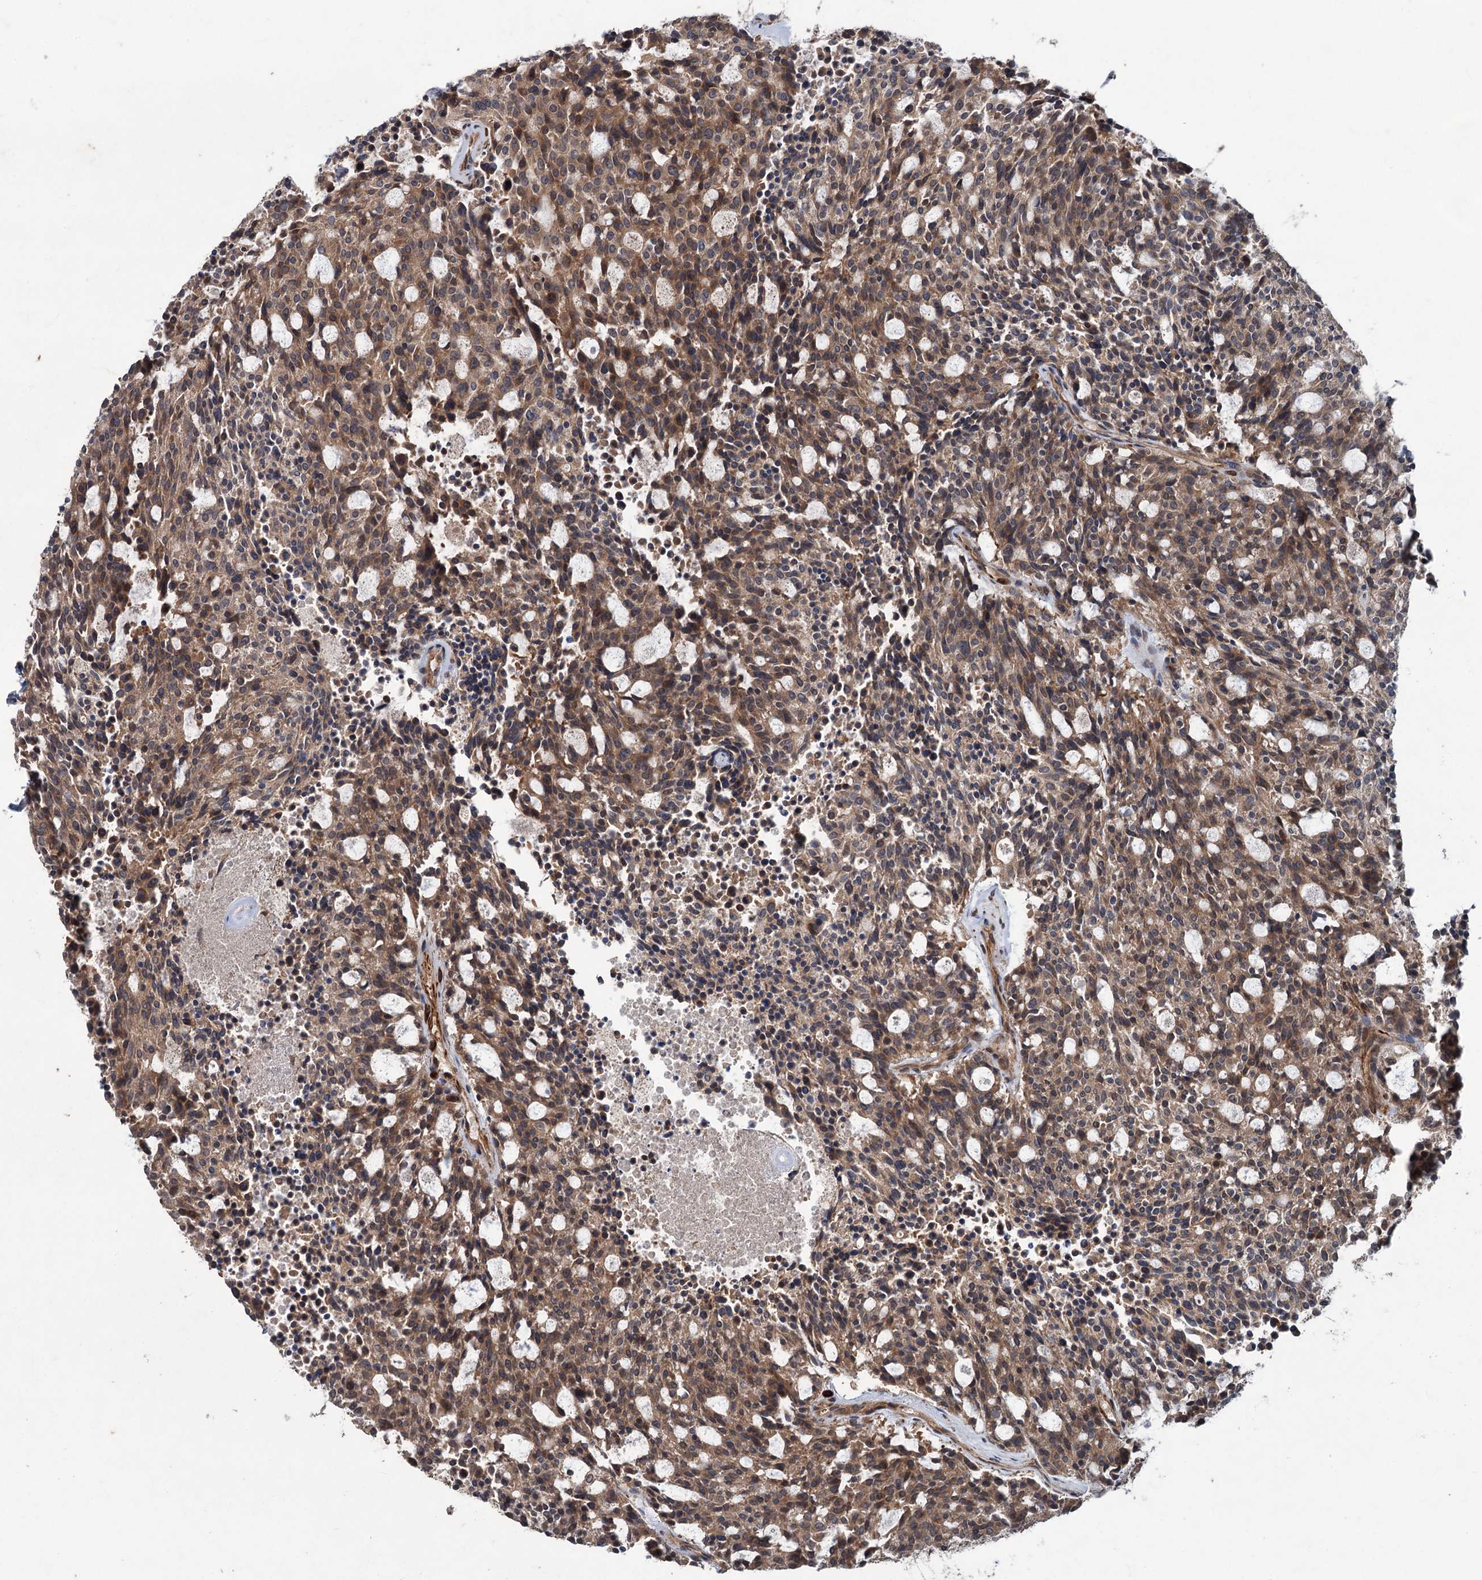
{"staining": {"intensity": "moderate", "quantity": ">75%", "location": "cytoplasmic/membranous"}, "tissue": "carcinoid", "cell_type": "Tumor cells", "image_type": "cancer", "snomed": [{"axis": "morphology", "description": "Carcinoid, malignant, NOS"}, {"axis": "topography", "description": "Pancreas"}], "caption": "Carcinoid stained with a protein marker demonstrates moderate staining in tumor cells.", "gene": "PKN2", "patient": {"sex": "female", "age": 54}}